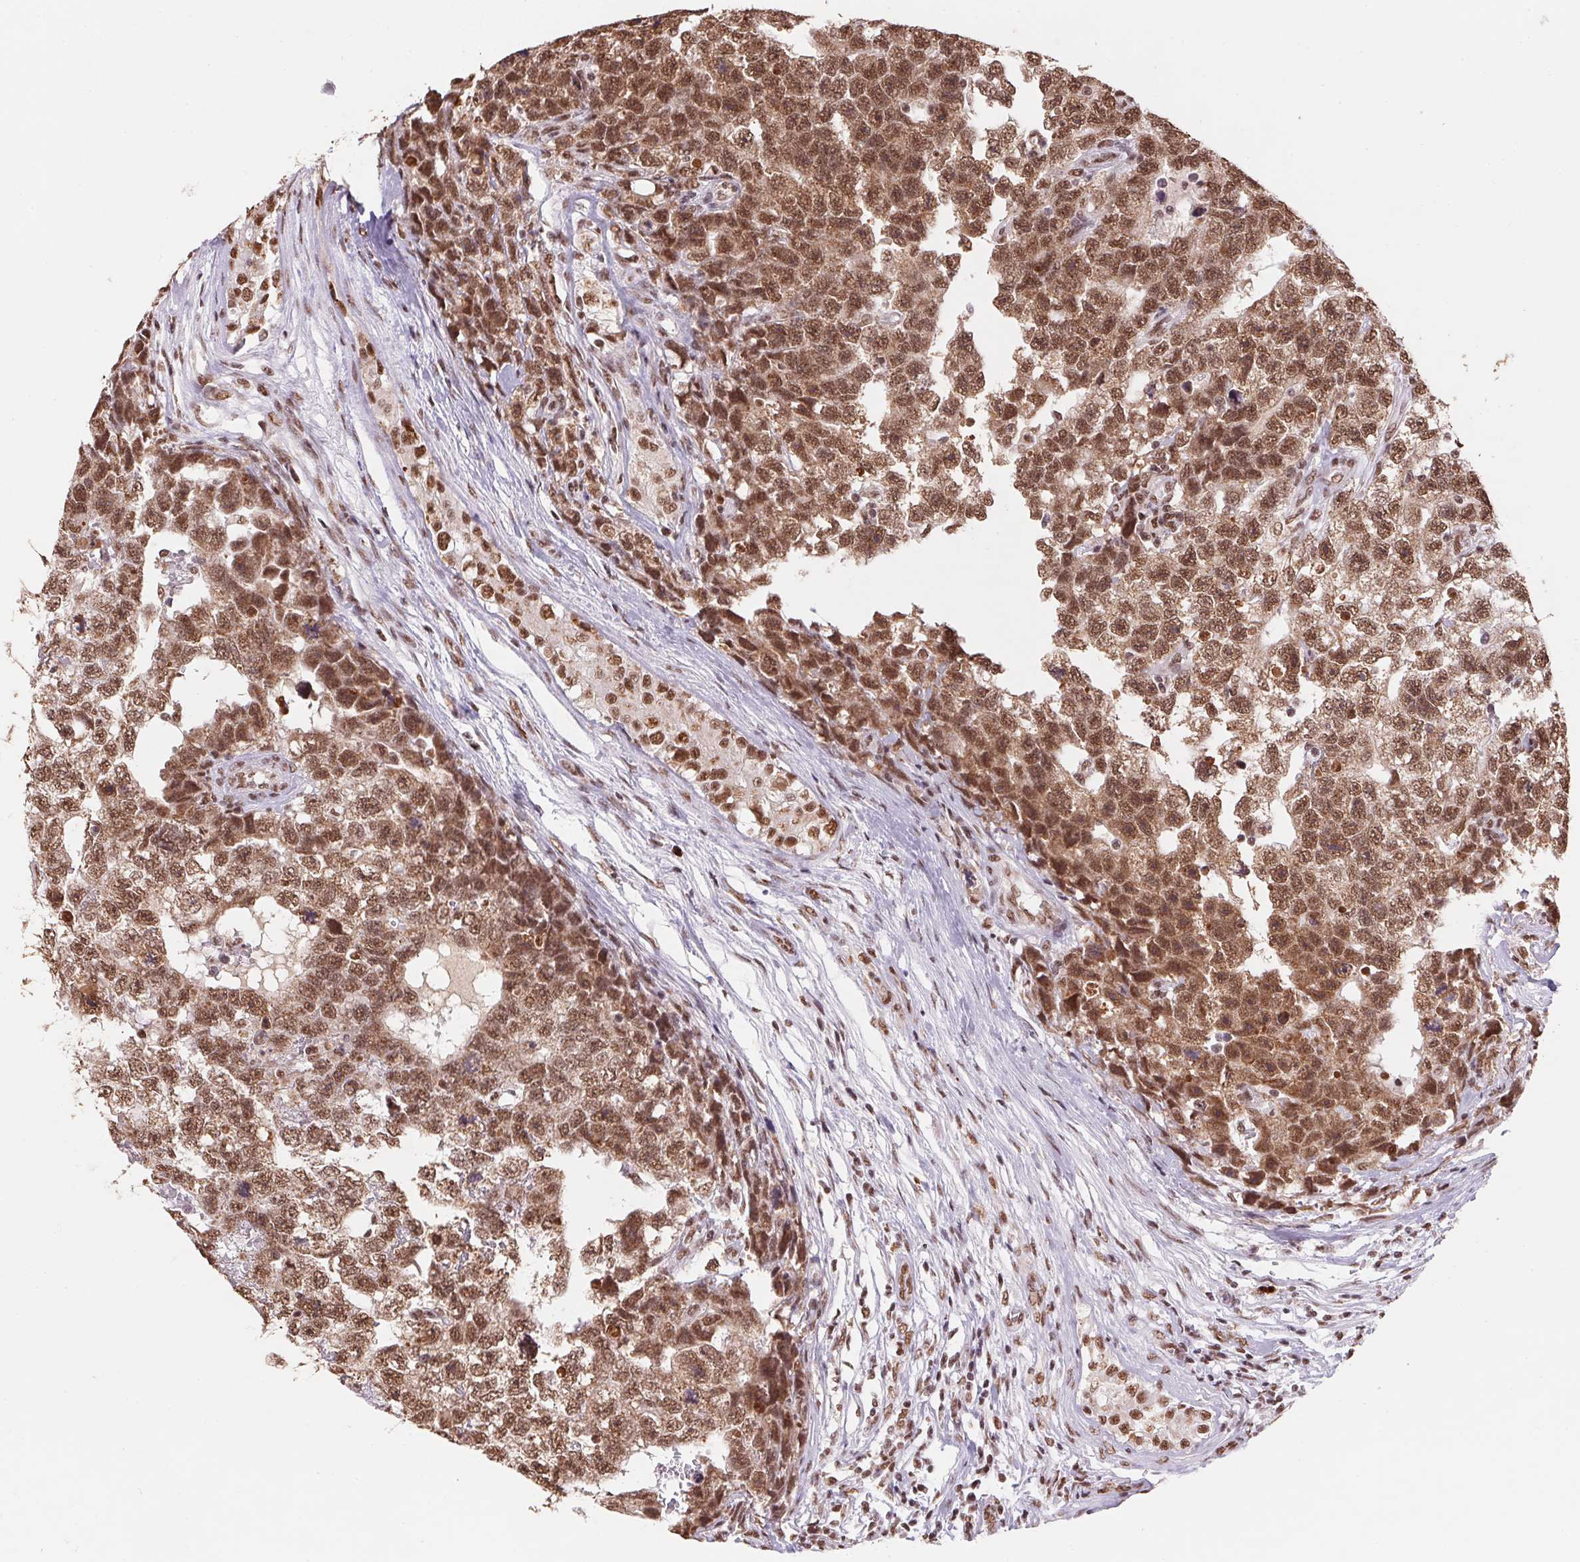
{"staining": {"intensity": "moderate", "quantity": ">75%", "location": "cytoplasmic/membranous,nuclear"}, "tissue": "testis cancer", "cell_type": "Tumor cells", "image_type": "cancer", "snomed": [{"axis": "morphology", "description": "Carcinoma, Embryonal, NOS"}, {"axis": "topography", "description": "Testis"}], "caption": "Protein expression analysis of testis cancer displays moderate cytoplasmic/membranous and nuclear staining in about >75% of tumor cells.", "gene": "SNRPG", "patient": {"sex": "male", "age": 22}}